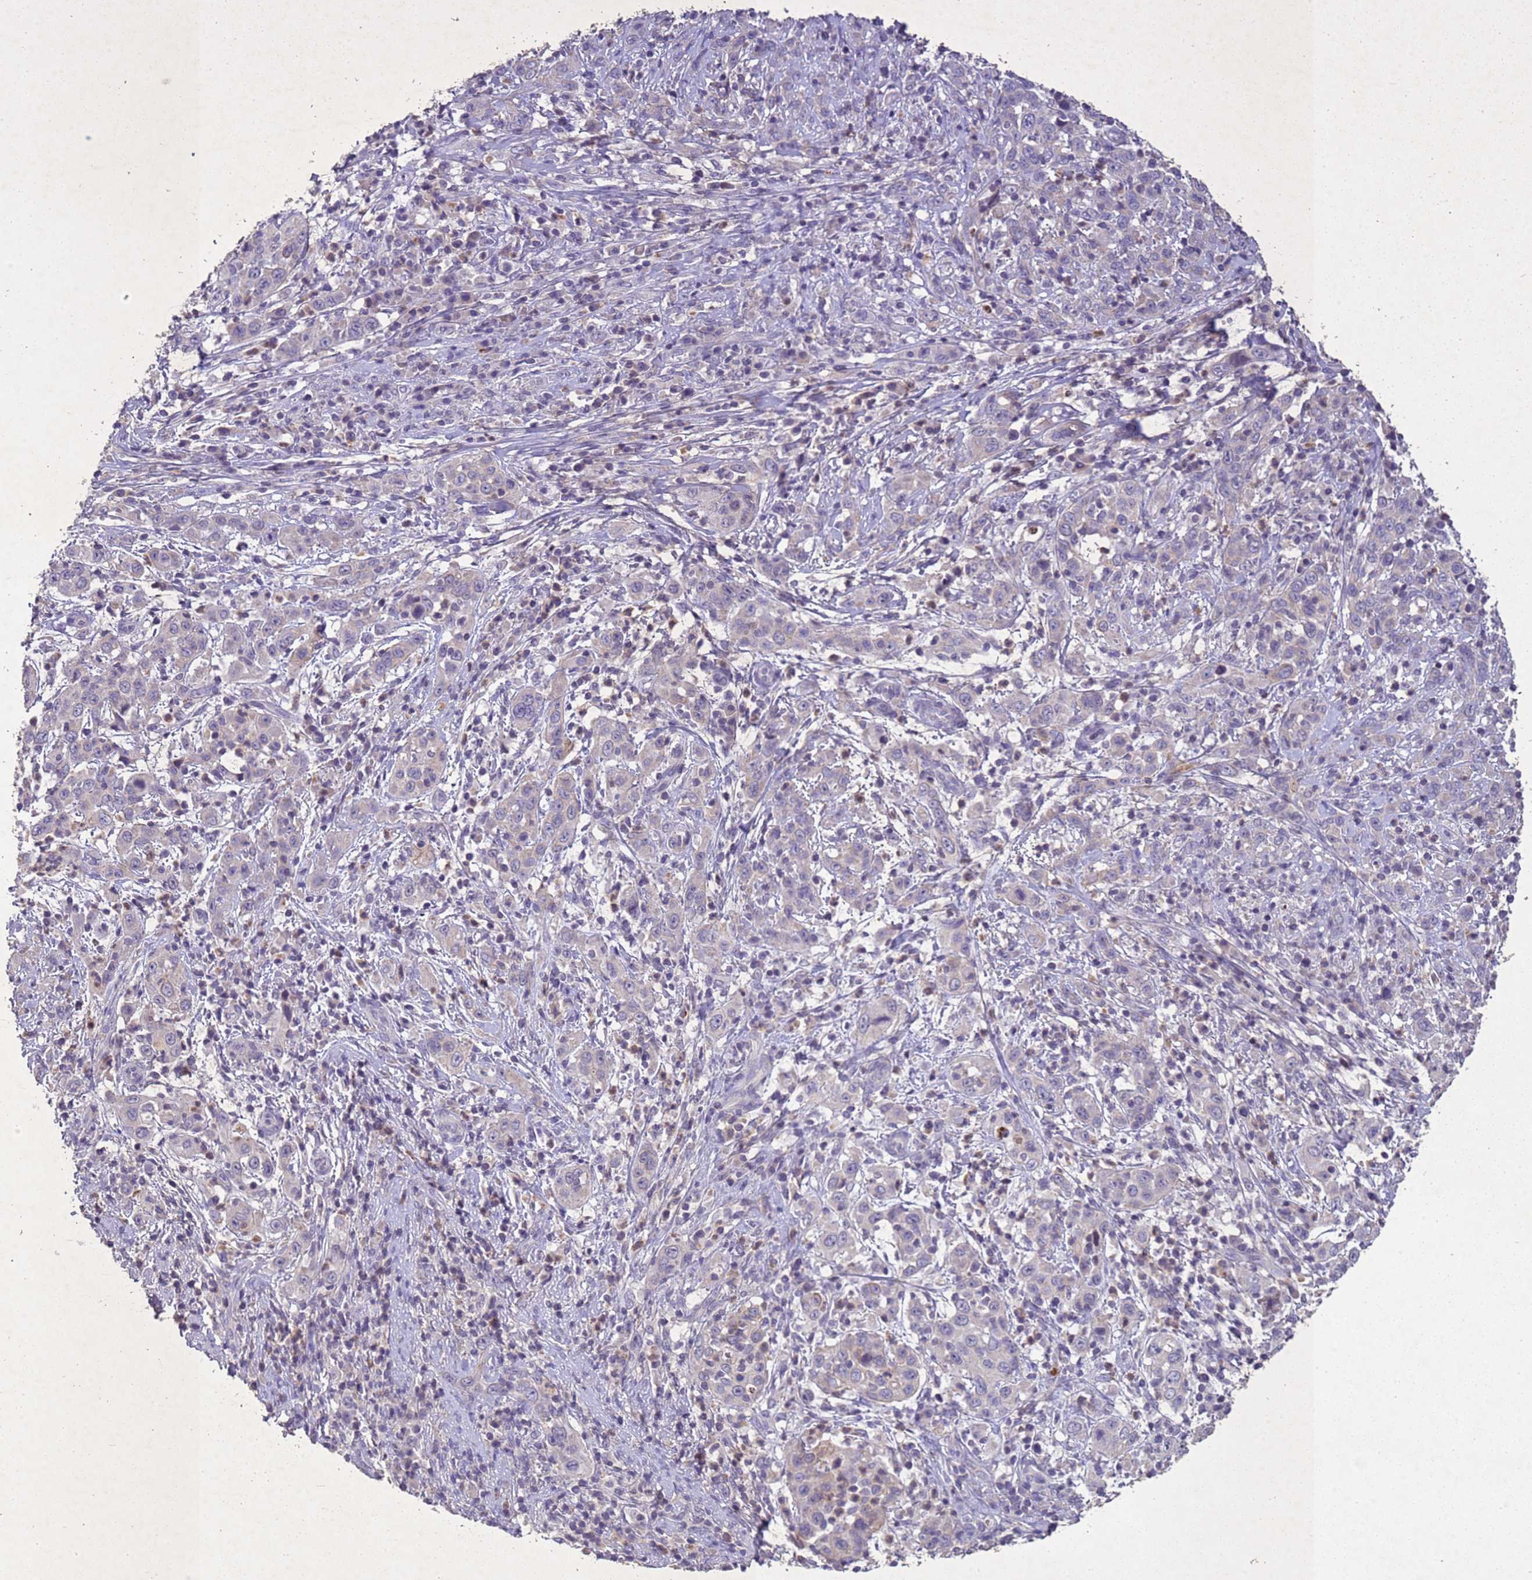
{"staining": {"intensity": "negative", "quantity": "none", "location": "none"}, "tissue": "cervical cancer", "cell_type": "Tumor cells", "image_type": "cancer", "snomed": [{"axis": "morphology", "description": "Squamous cell carcinoma, NOS"}, {"axis": "topography", "description": "Cervix"}], "caption": "Immunohistochemistry (IHC) histopathology image of human cervical cancer stained for a protein (brown), which reveals no staining in tumor cells.", "gene": "NLRP11", "patient": {"sex": "female", "age": 46}}